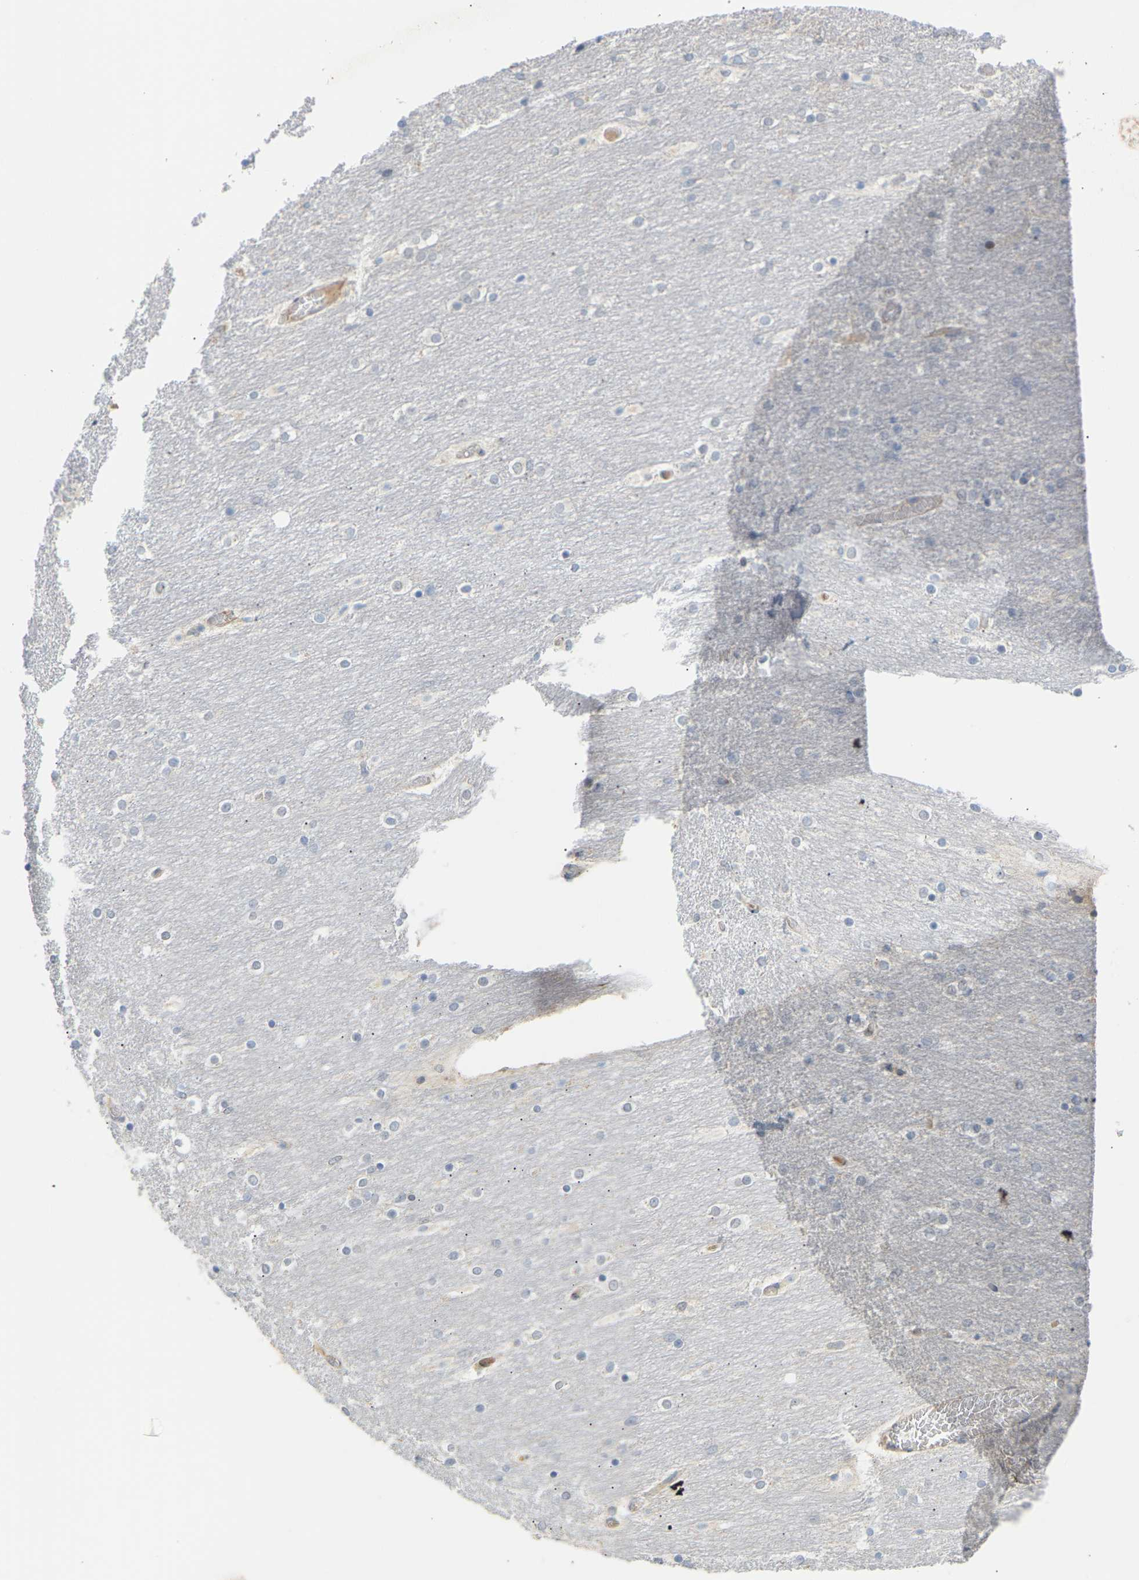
{"staining": {"intensity": "negative", "quantity": "none", "location": "none"}, "tissue": "cerebellum", "cell_type": "Cells in granular layer", "image_type": "normal", "snomed": [{"axis": "morphology", "description": "Normal tissue, NOS"}, {"axis": "topography", "description": "Cerebellum"}], "caption": "The immunohistochemistry (IHC) micrograph has no significant expression in cells in granular layer of cerebellum.", "gene": "PTPN4", "patient": {"sex": "female", "age": 54}}